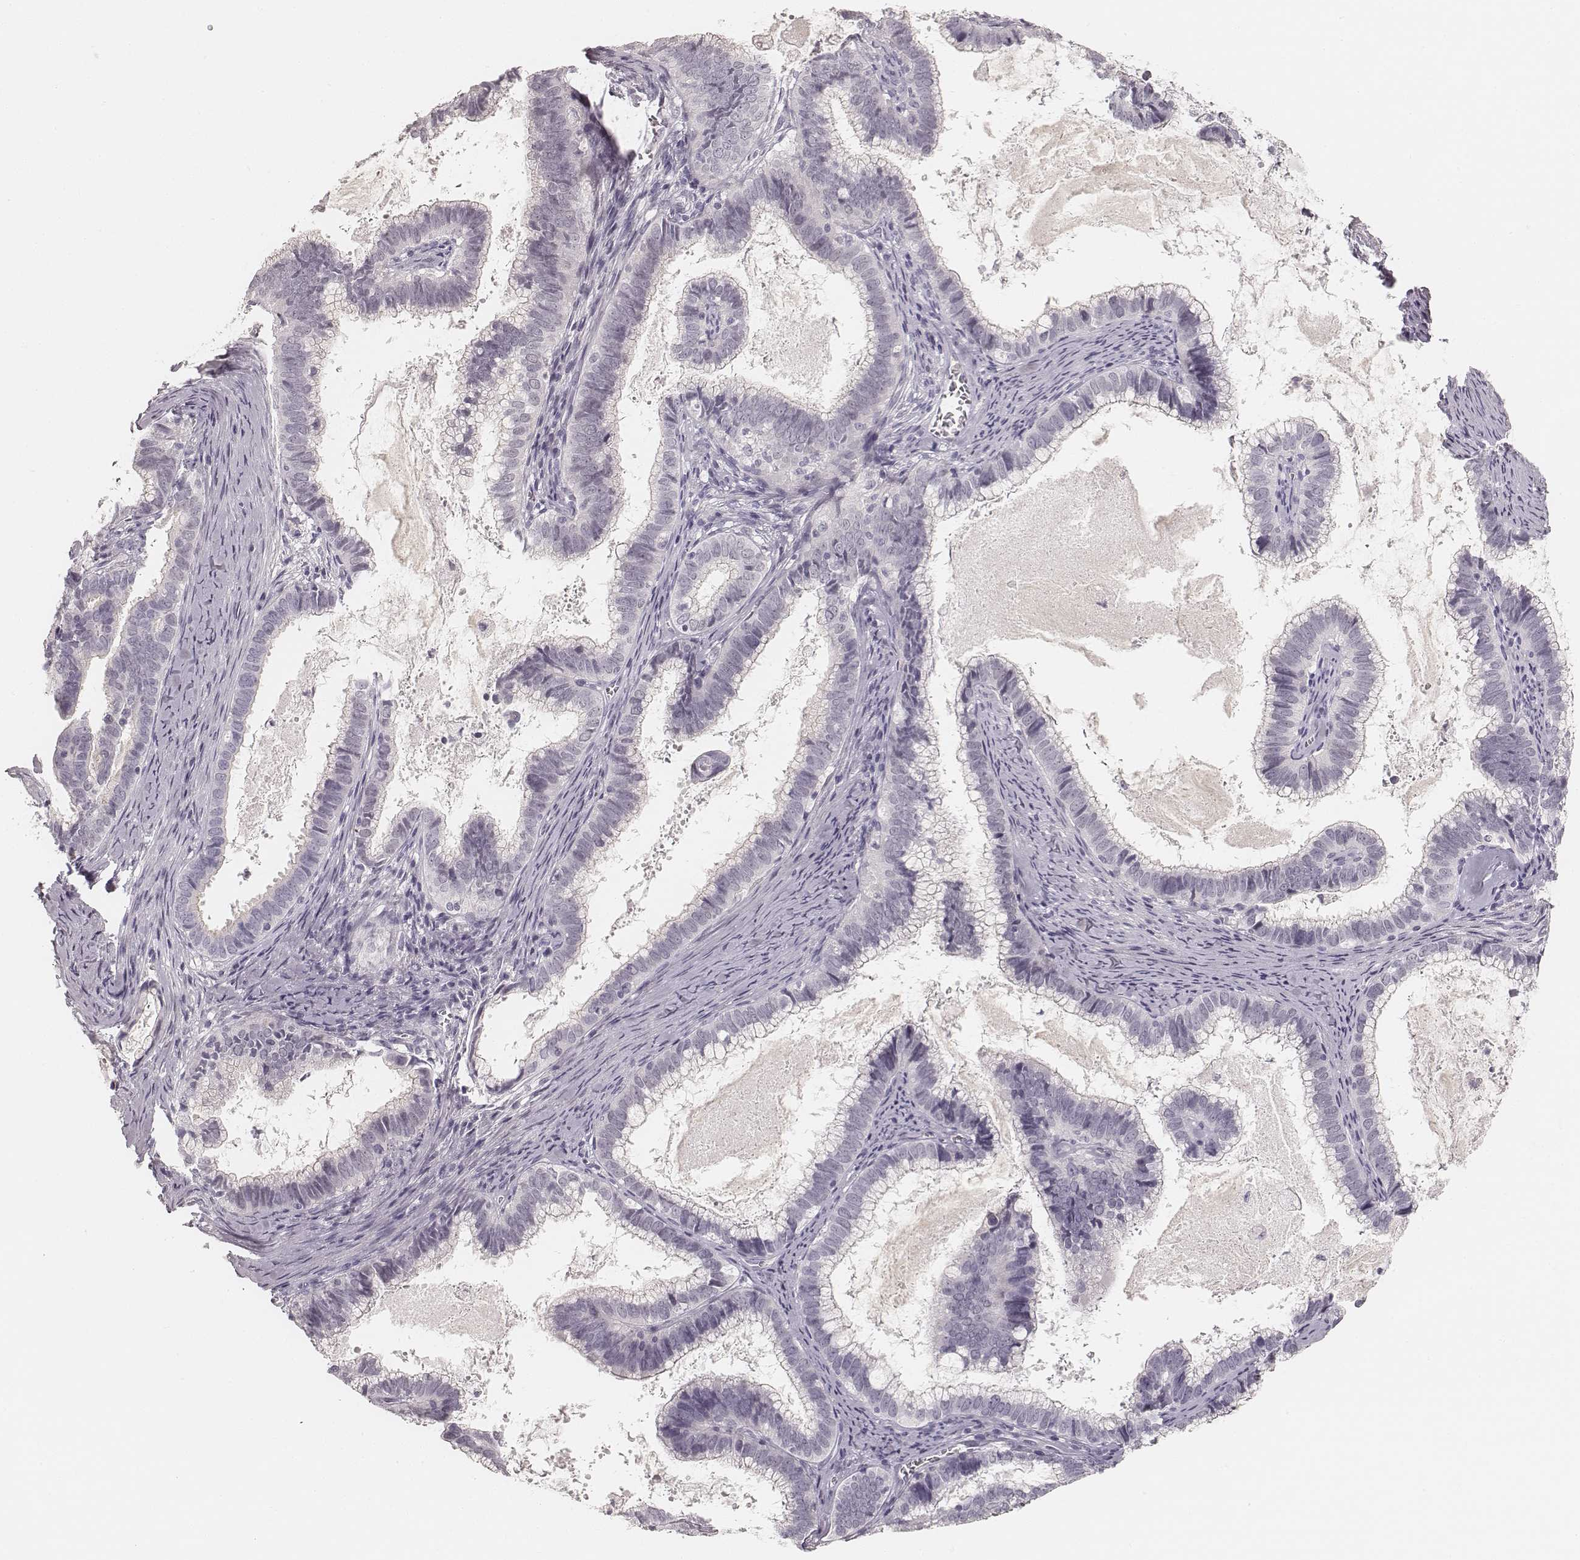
{"staining": {"intensity": "negative", "quantity": "none", "location": "none"}, "tissue": "cervical cancer", "cell_type": "Tumor cells", "image_type": "cancer", "snomed": [{"axis": "morphology", "description": "Adenocarcinoma, NOS"}, {"axis": "topography", "description": "Cervix"}], "caption": "The IHC histopathology image has no significant staining in tumor cells of cervical cancer tissue.", "gene": "HNF4G", "patient": {"sex": "female", "age": 61}}